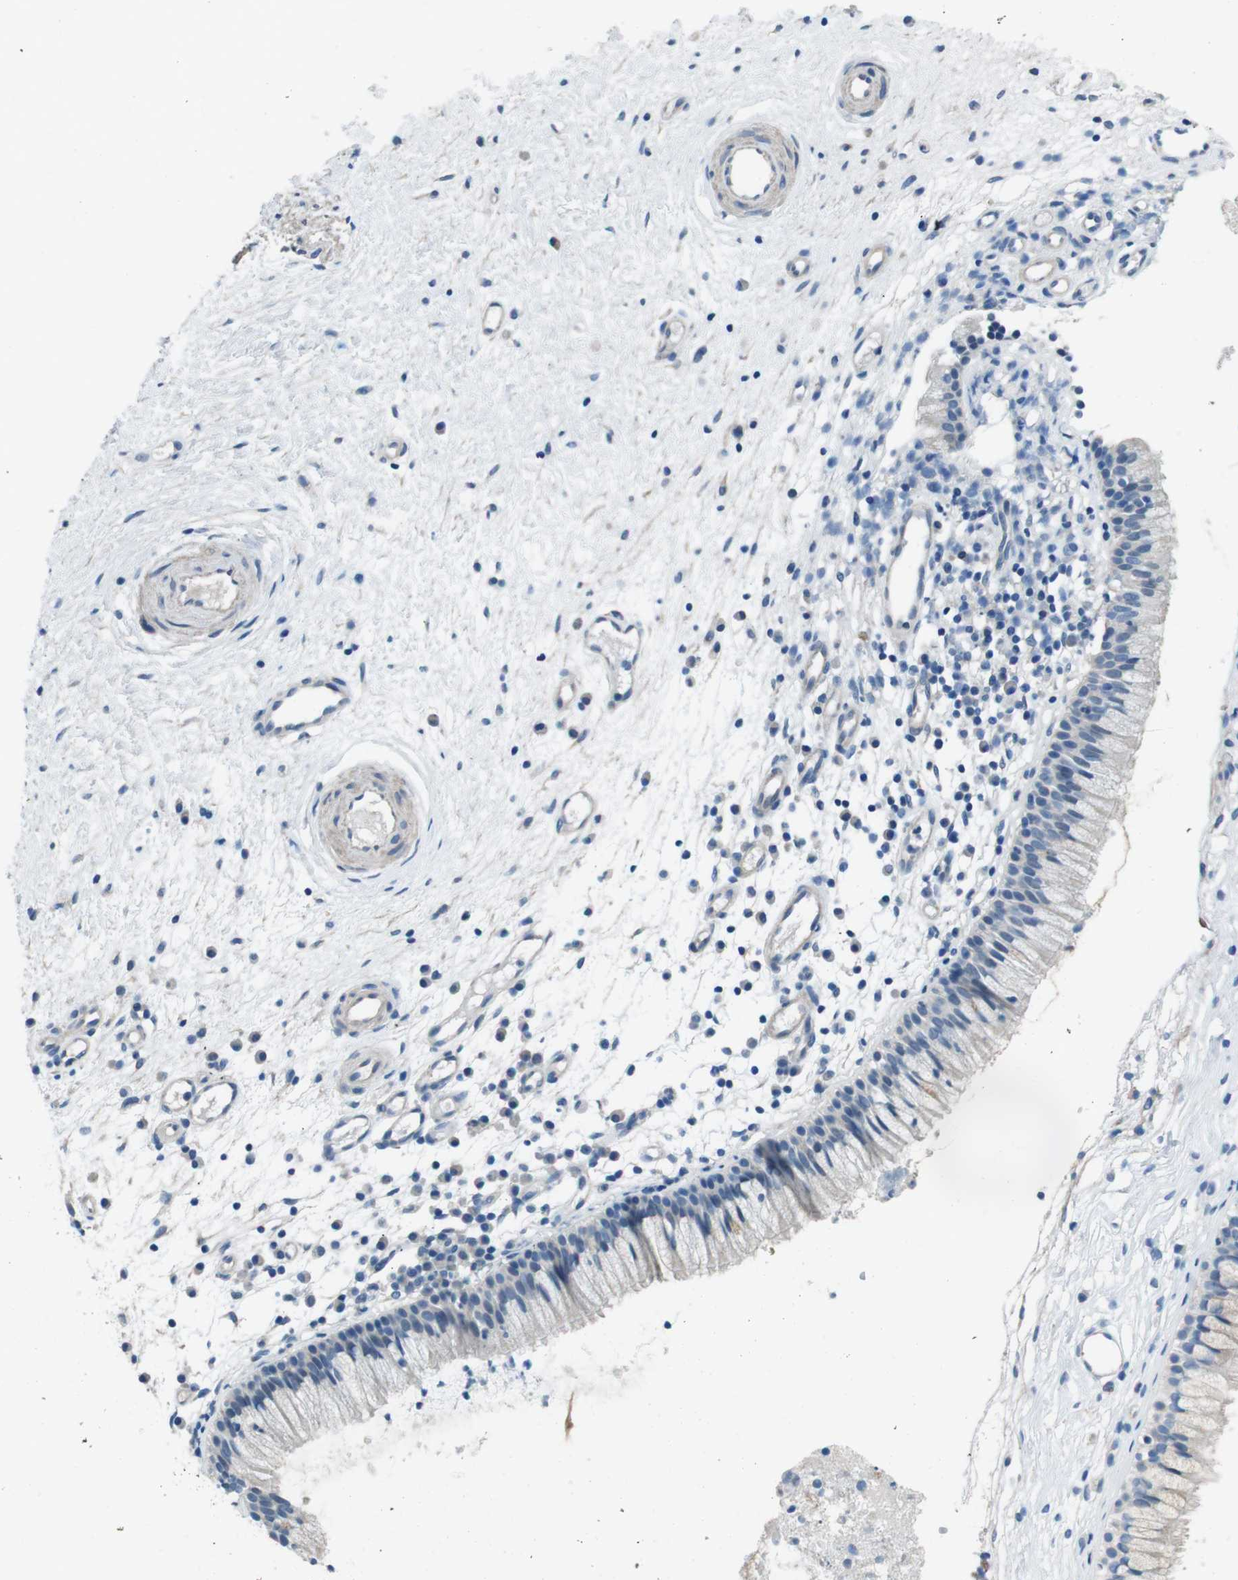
{"staining": {"intensity": "negative", "quantity": "none", "location": "none"}, "tissue": "nasopharynx", "cell_type": "Respiratory epithelial cells", "image_type": "normal", "snomed": [{"axis": "morphology", "description": "Normal tissue, NOS"}, {"axis": "topography", "description": "Nasopharynx"}], "caption": "A micrograph of nasopharynx stained for a protein shows no brown staining in respiratory epithelial cells.", "gene": "CYP2C19", "patient": {"sex": "male", "age": 21}}